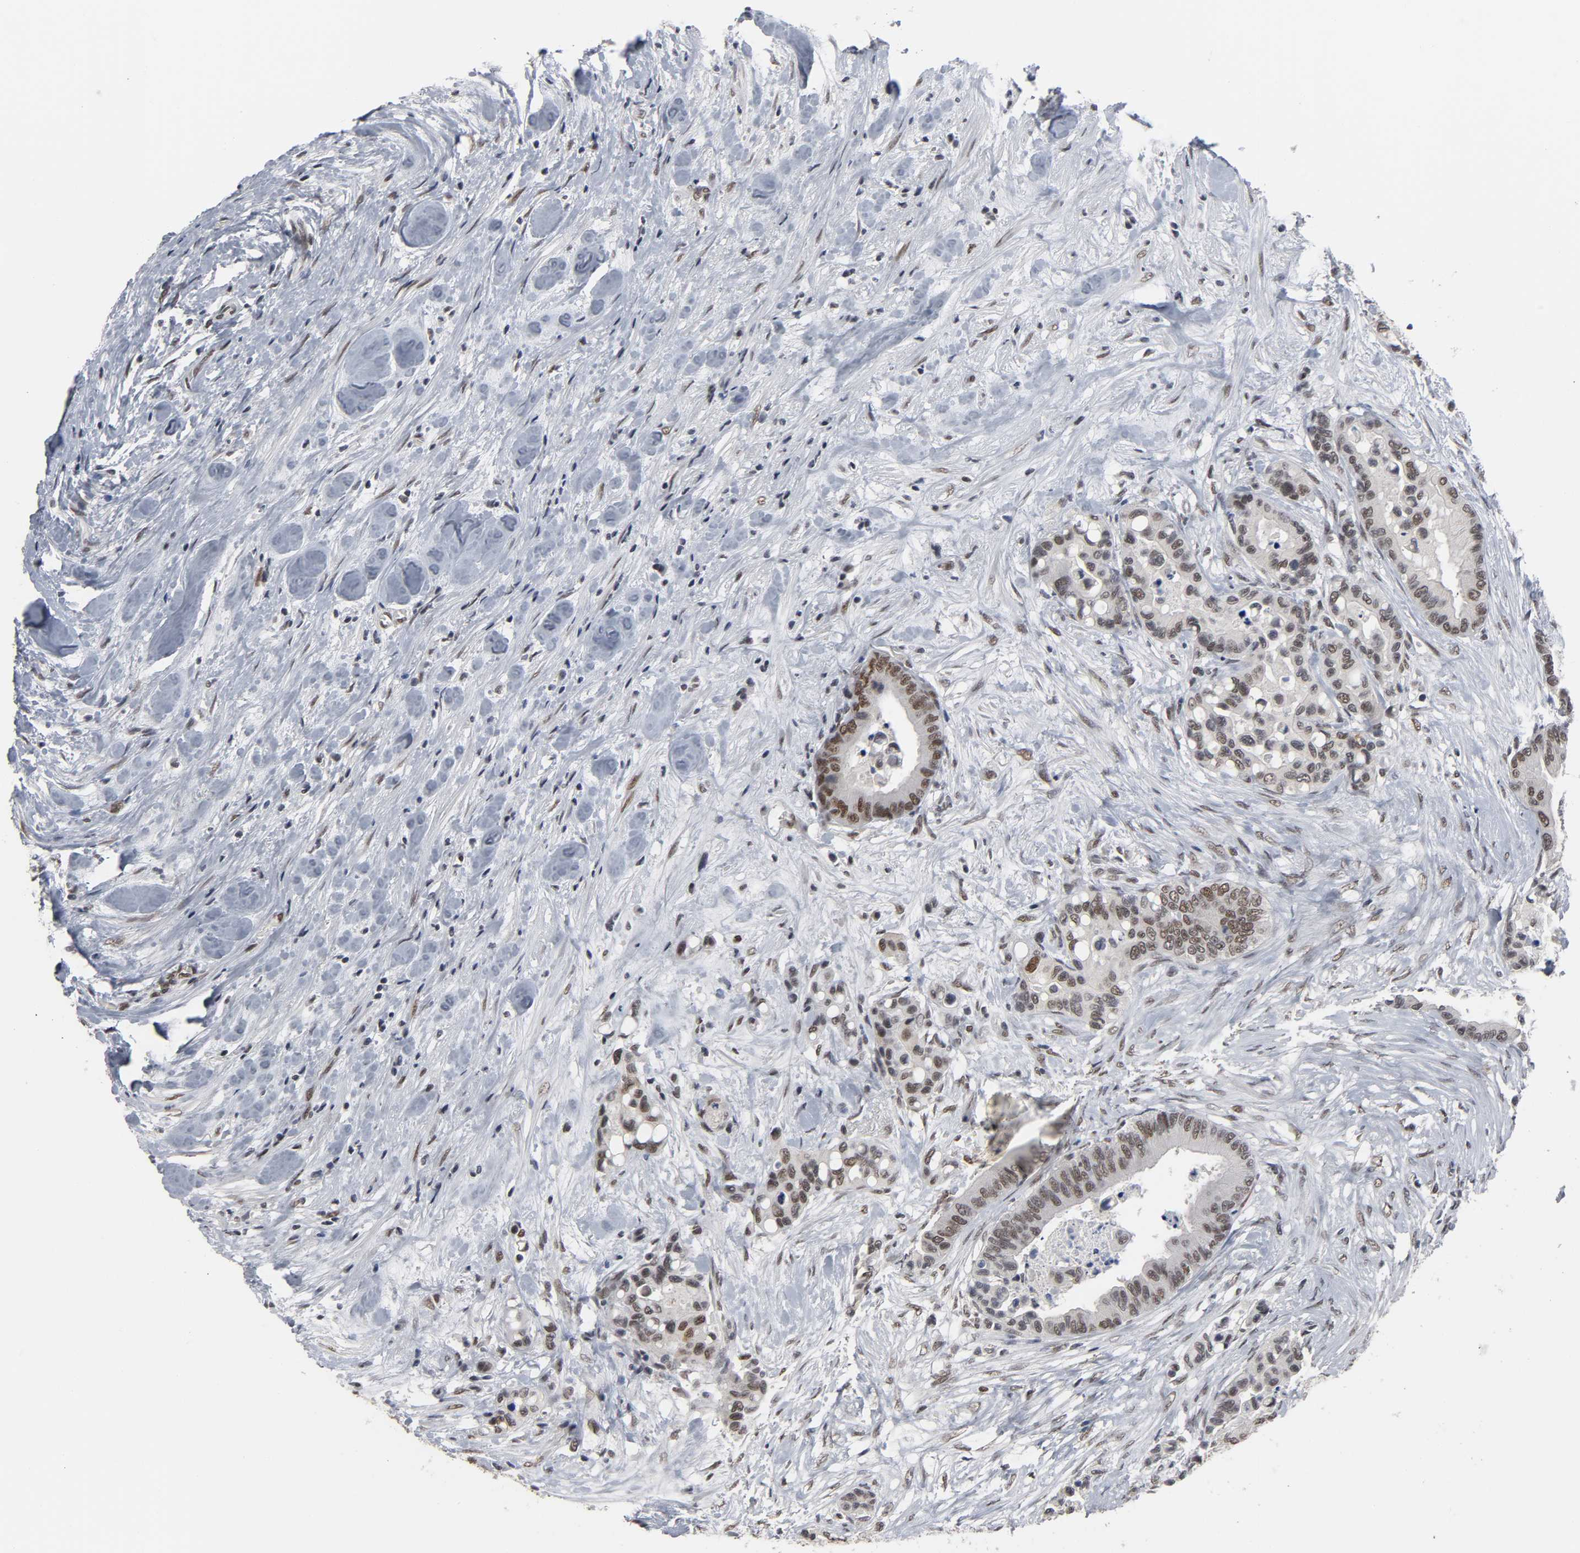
{"staining": {"intensity": "moderate", "quantity": ">75%", "location": "nuclear"}, "tissue": "colorectal cancer", "cell_type": "Tumor cells", "image_type": "cancer", "snomed": [{"axis": "morphology", "description": "Adenocarcinoma, NOS"}, {"axis": "topography", "description": "Colon"}], "caption": "Immunohistochemistry (IHC) of adenocarcinoma (colorectal) shows medium levels of moderate nuclear staining in approximately >75% of tumor cells.", "gene": "TRIM33", "patient": {"sex": "male", "age": 82}}